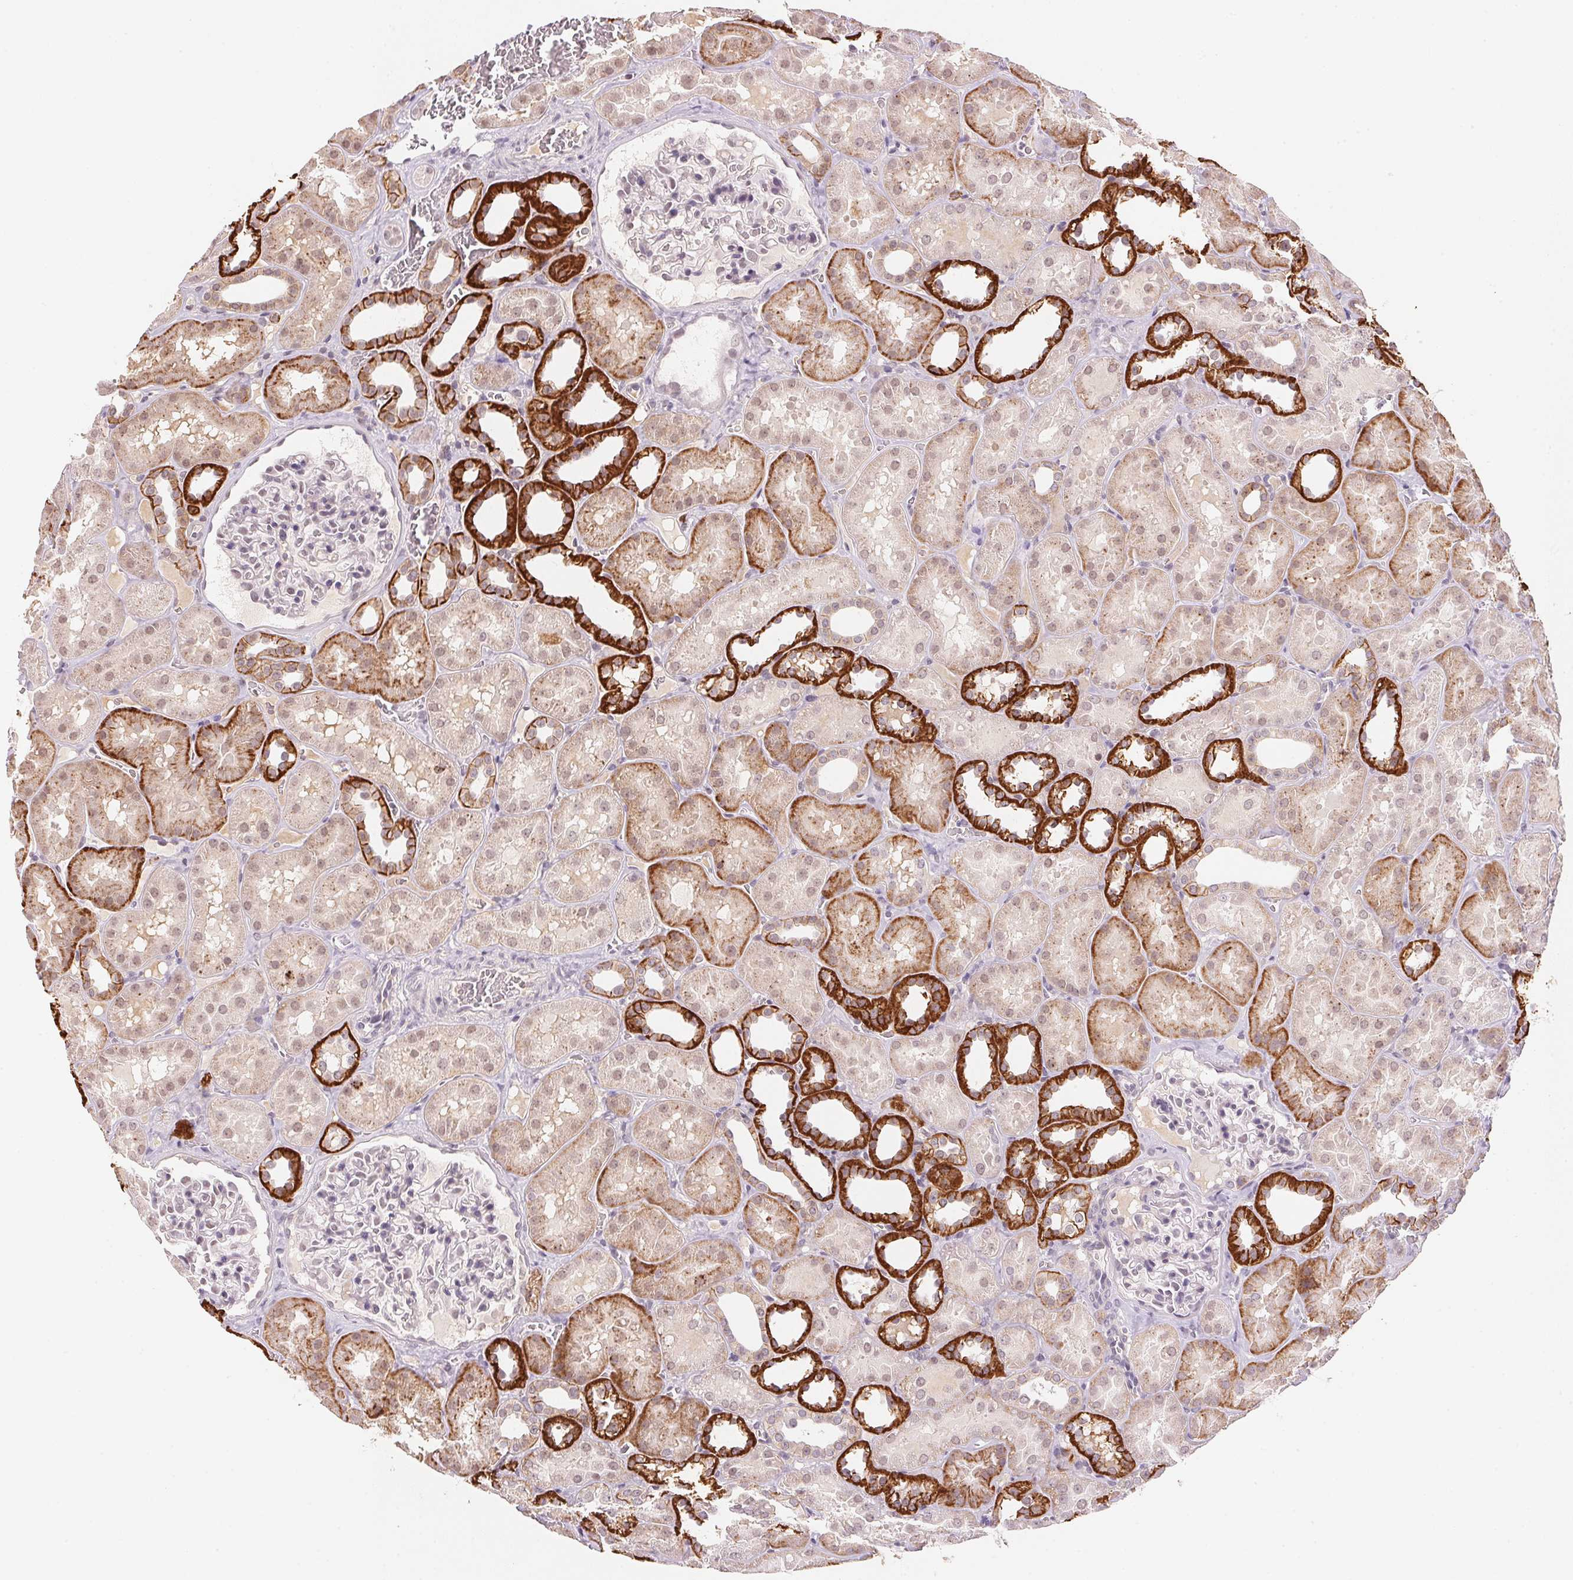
{"staining": {"intensity": "negative", "quantity": "none", "location": "none"}, "tissue": "kidney", "cell_type": "Cells in glomeruli", "image_type": "normal", "snomed": [{"axis": "morphology", "description": "Normal tissue, NOS"}, {"axis": "topography", "description": "Kidney"}], "caption": "The micrograph demonstrates no significant staining in cells in glomeruli of kidney.", "gene": "FNDC4", "patient": {"sex": "female", "age": 41}}